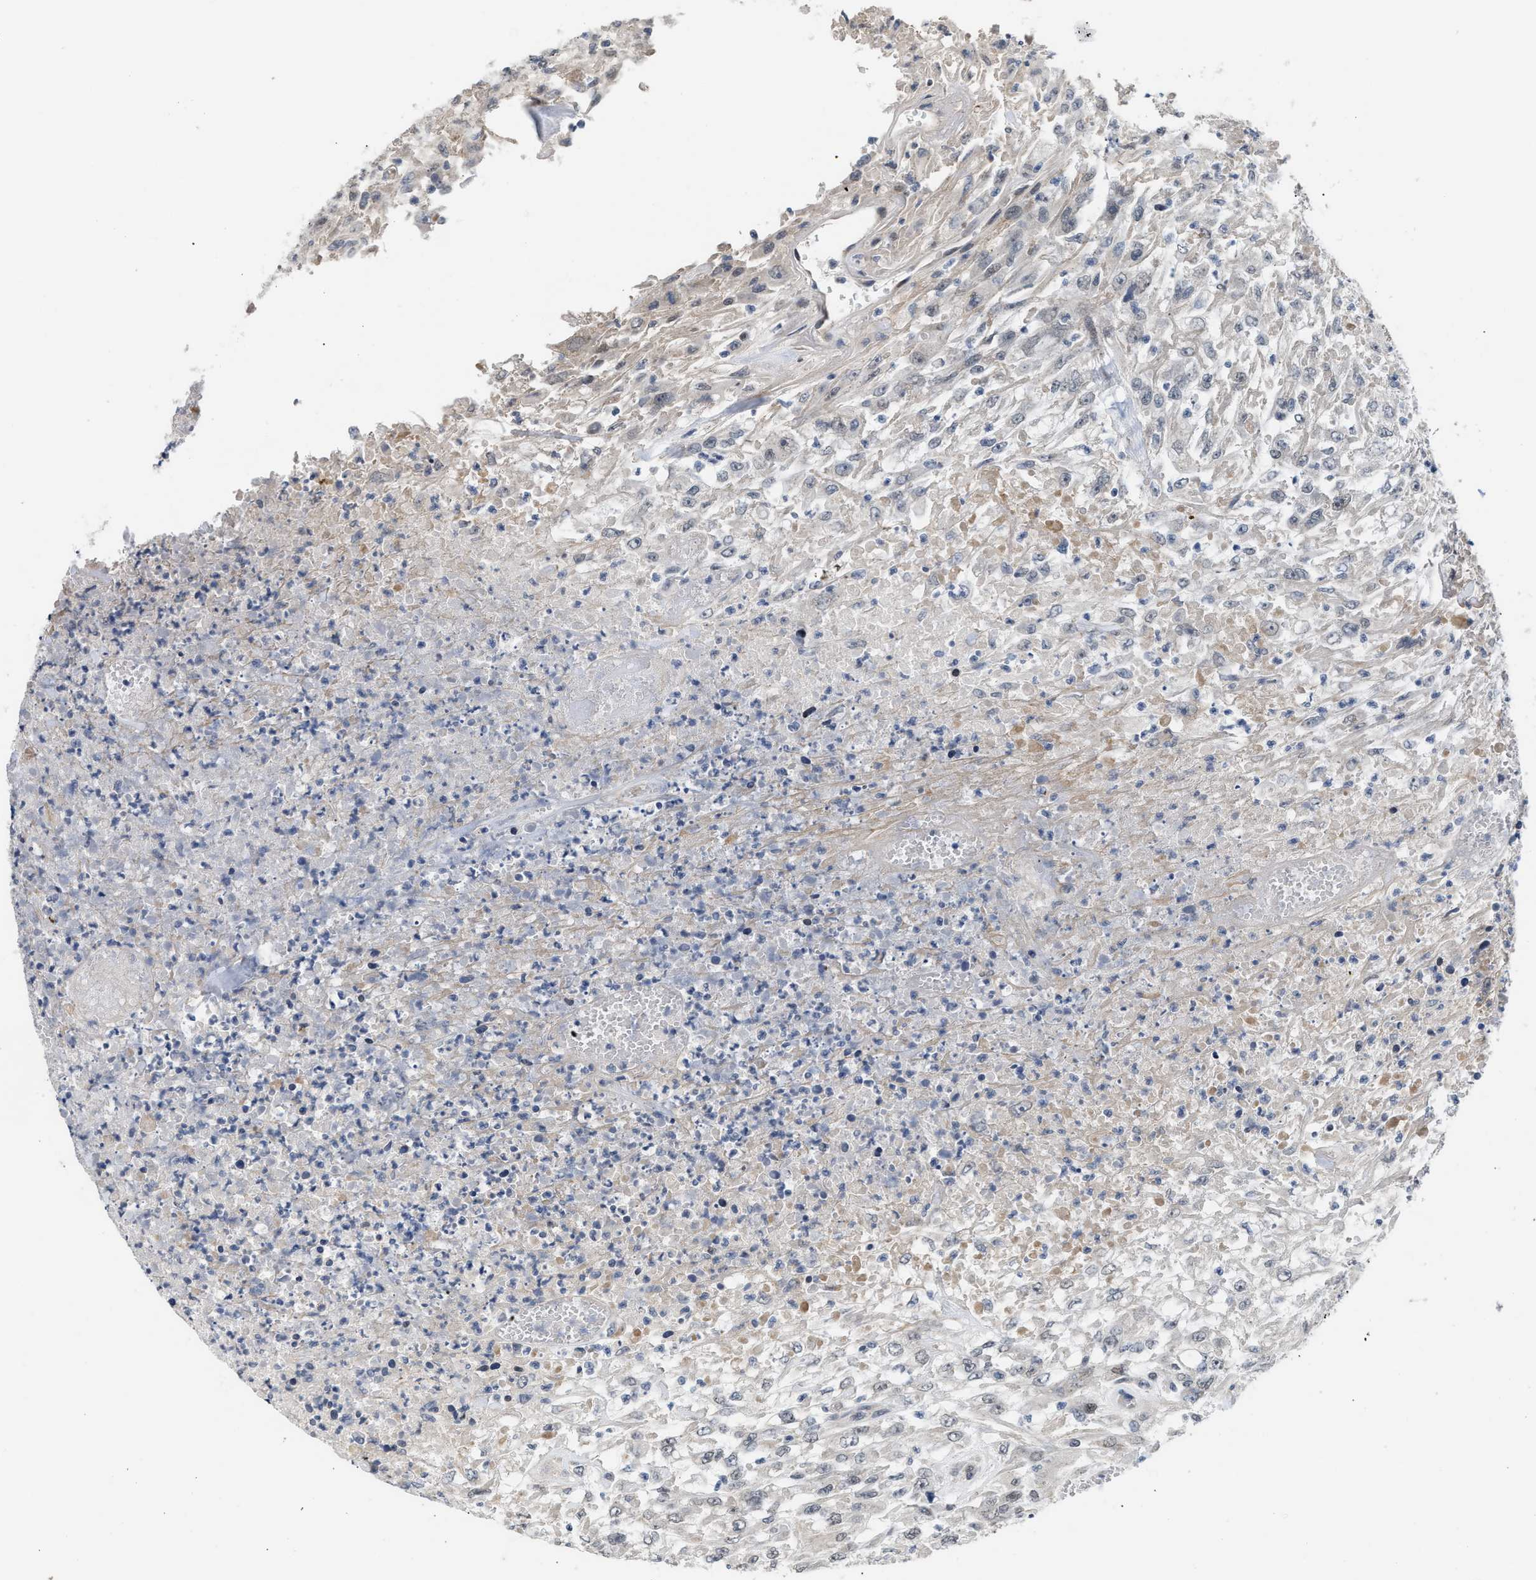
{"staining": {"intensity": "weak", "quantity": "25%-75%", "location": "nuclear"}, "tissue": "urothelial cancer", "cell_type": "Tumor cells", "image_type": "cancer", "snomed": [{"axis": "morphology", "description": "Urothelial carcinoma, High grade"}, {"axis": "topography", "description": "Urinary bladder"}], "caption": "This micrograph demonstrates immunohistochemistry (IHC) staining of high-grade urothelial carcinoma, with low weak nuclear staining in about 25%-75% of tumor cells.", "gene": "TXNRD3", "patient": {"sex": "male", "age": 46}}